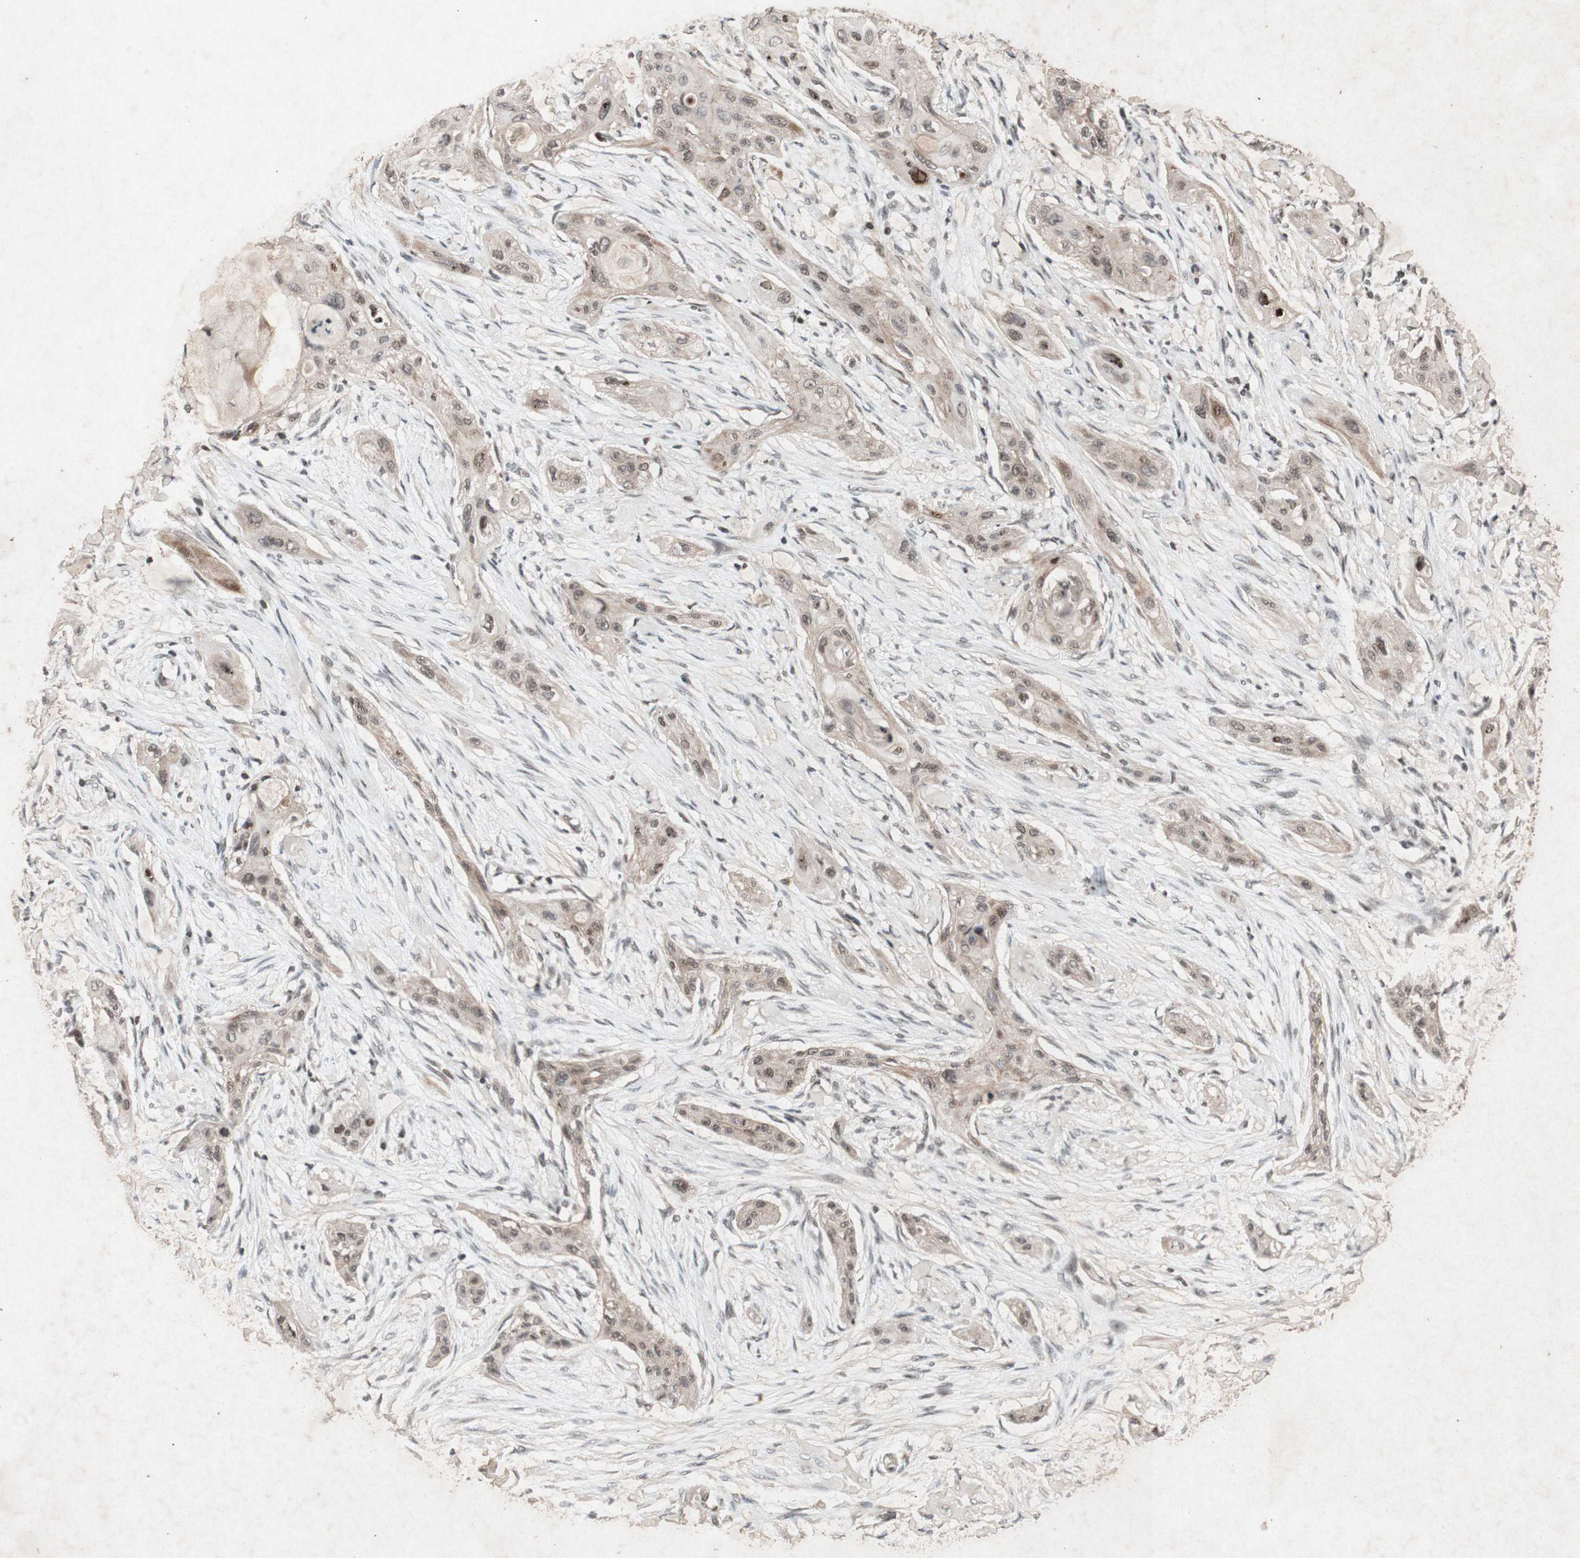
{"staining": {"intensity": "weak", "quantity": ">75%", "location": "cytoplasmic/membranous,nuclear"}, "tissue": "lung cancer", "cell_type": "Tumor cells", "image_type": "cancer", "snomed": [{"axis": "morphology", "description": "Squamous cell carcinoma, NOS"}, {"axis": "topography", "description": "Lung"}], "caption": "DAB immunohistochemical staining of lung squamous cell carcinoma exhibits weak cytoplasmic/membranous and nuclear protein expression in approximately >75% of tumor cells. (IHC, brightfield microscopy, high magnification).", "gene": "PLXNA1", "patient": {"sex": "female", "age": 47}}